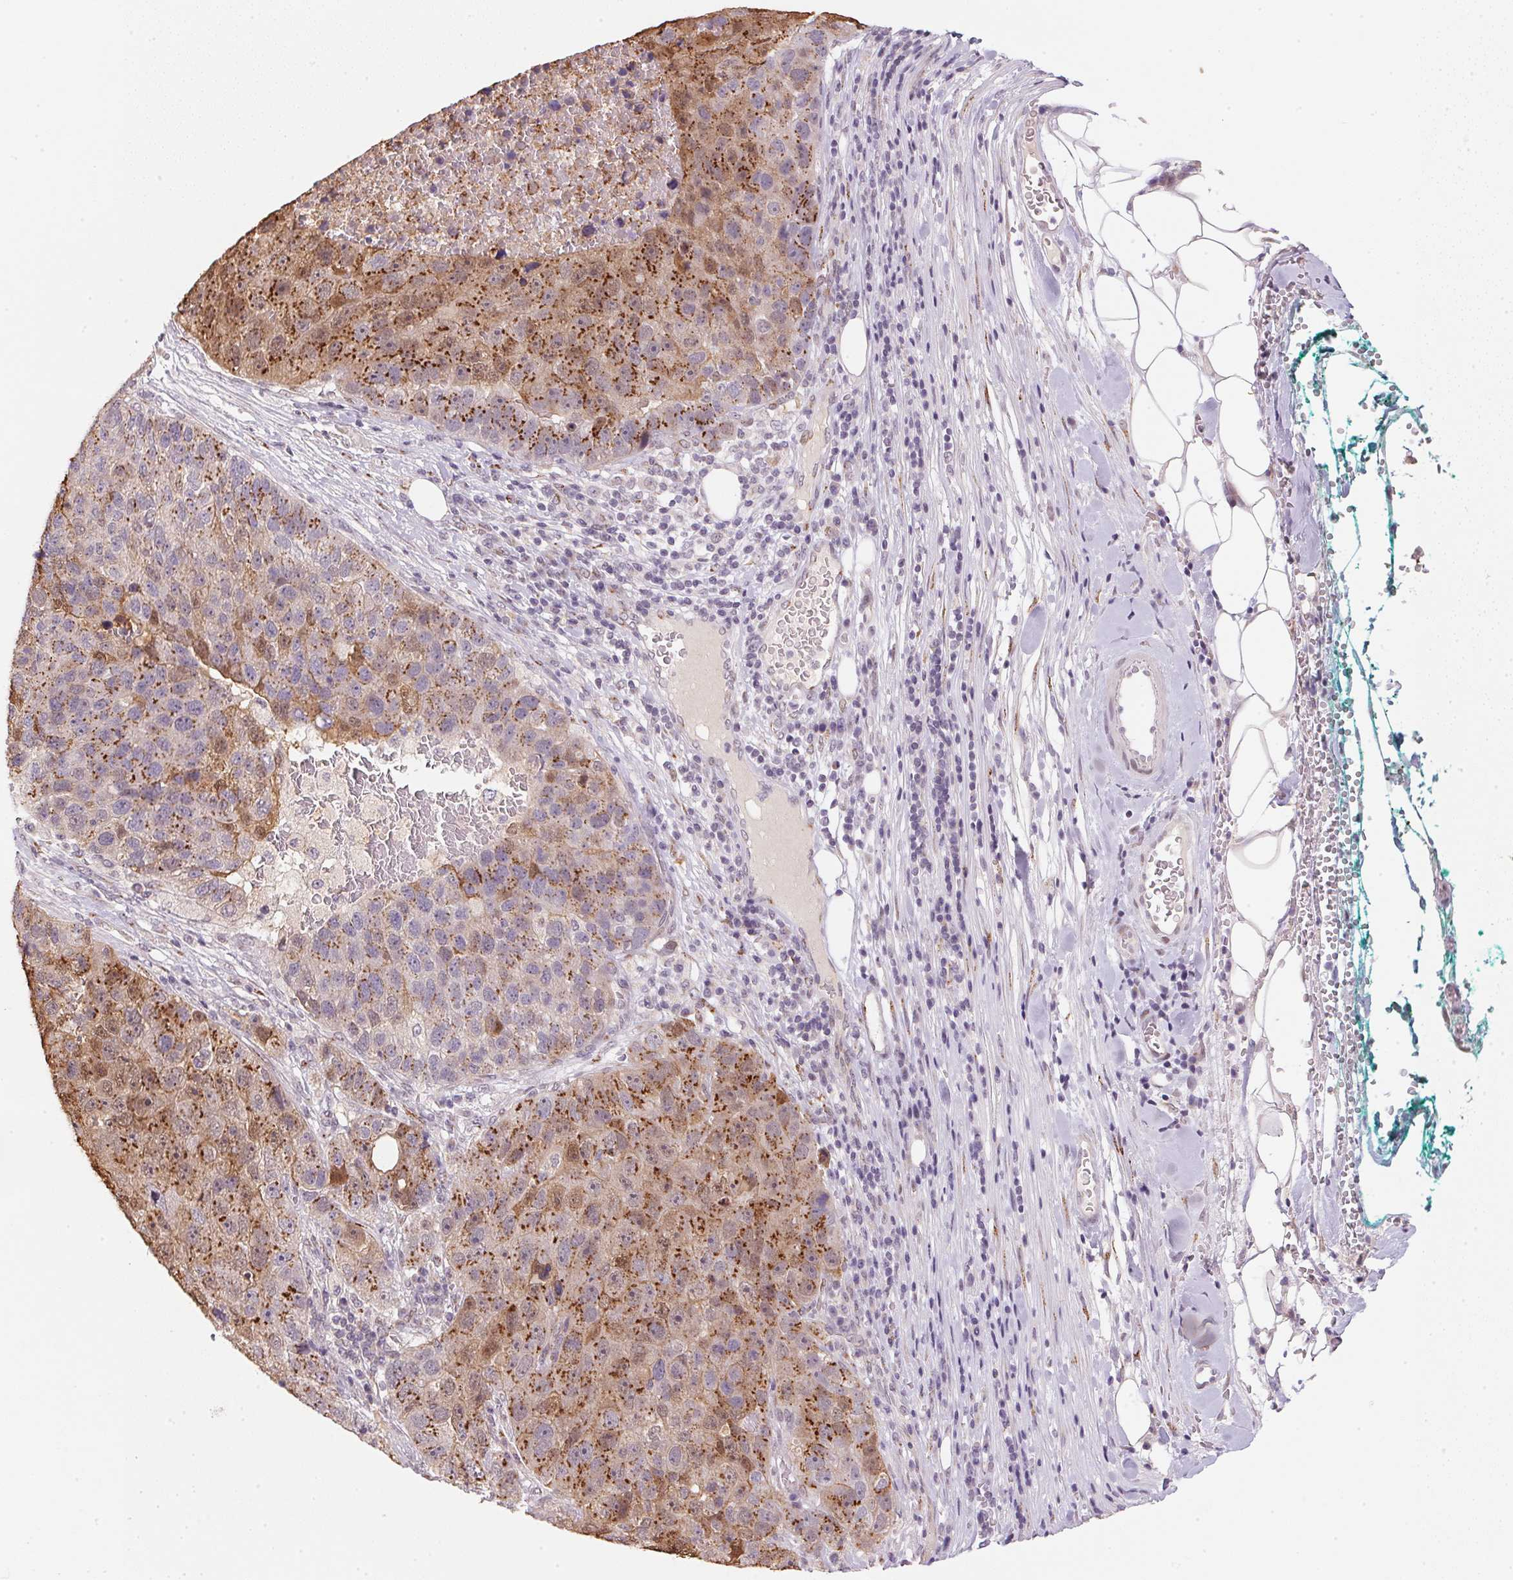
{"staining": {"intensity": "strong", "quantity": "25%-75%", "location": "cytoplasmic/membranous"}, "tissue": "pancreatic cancer", "cell_type": "Tumor cells", "image_type": "cancer", "snomed": [{"axis": "morphology", "description": "Adenocarcinoma, NOS"}, {"axis": "topography", "description": "Pancreas"}], "caption": "Human pancreatic cancer (adenocarcinoma) stained with a protein marker shows strong staining in tumor cells.", "gene": "RAB22A", "patient": {"sex": "female", "age": 61}}